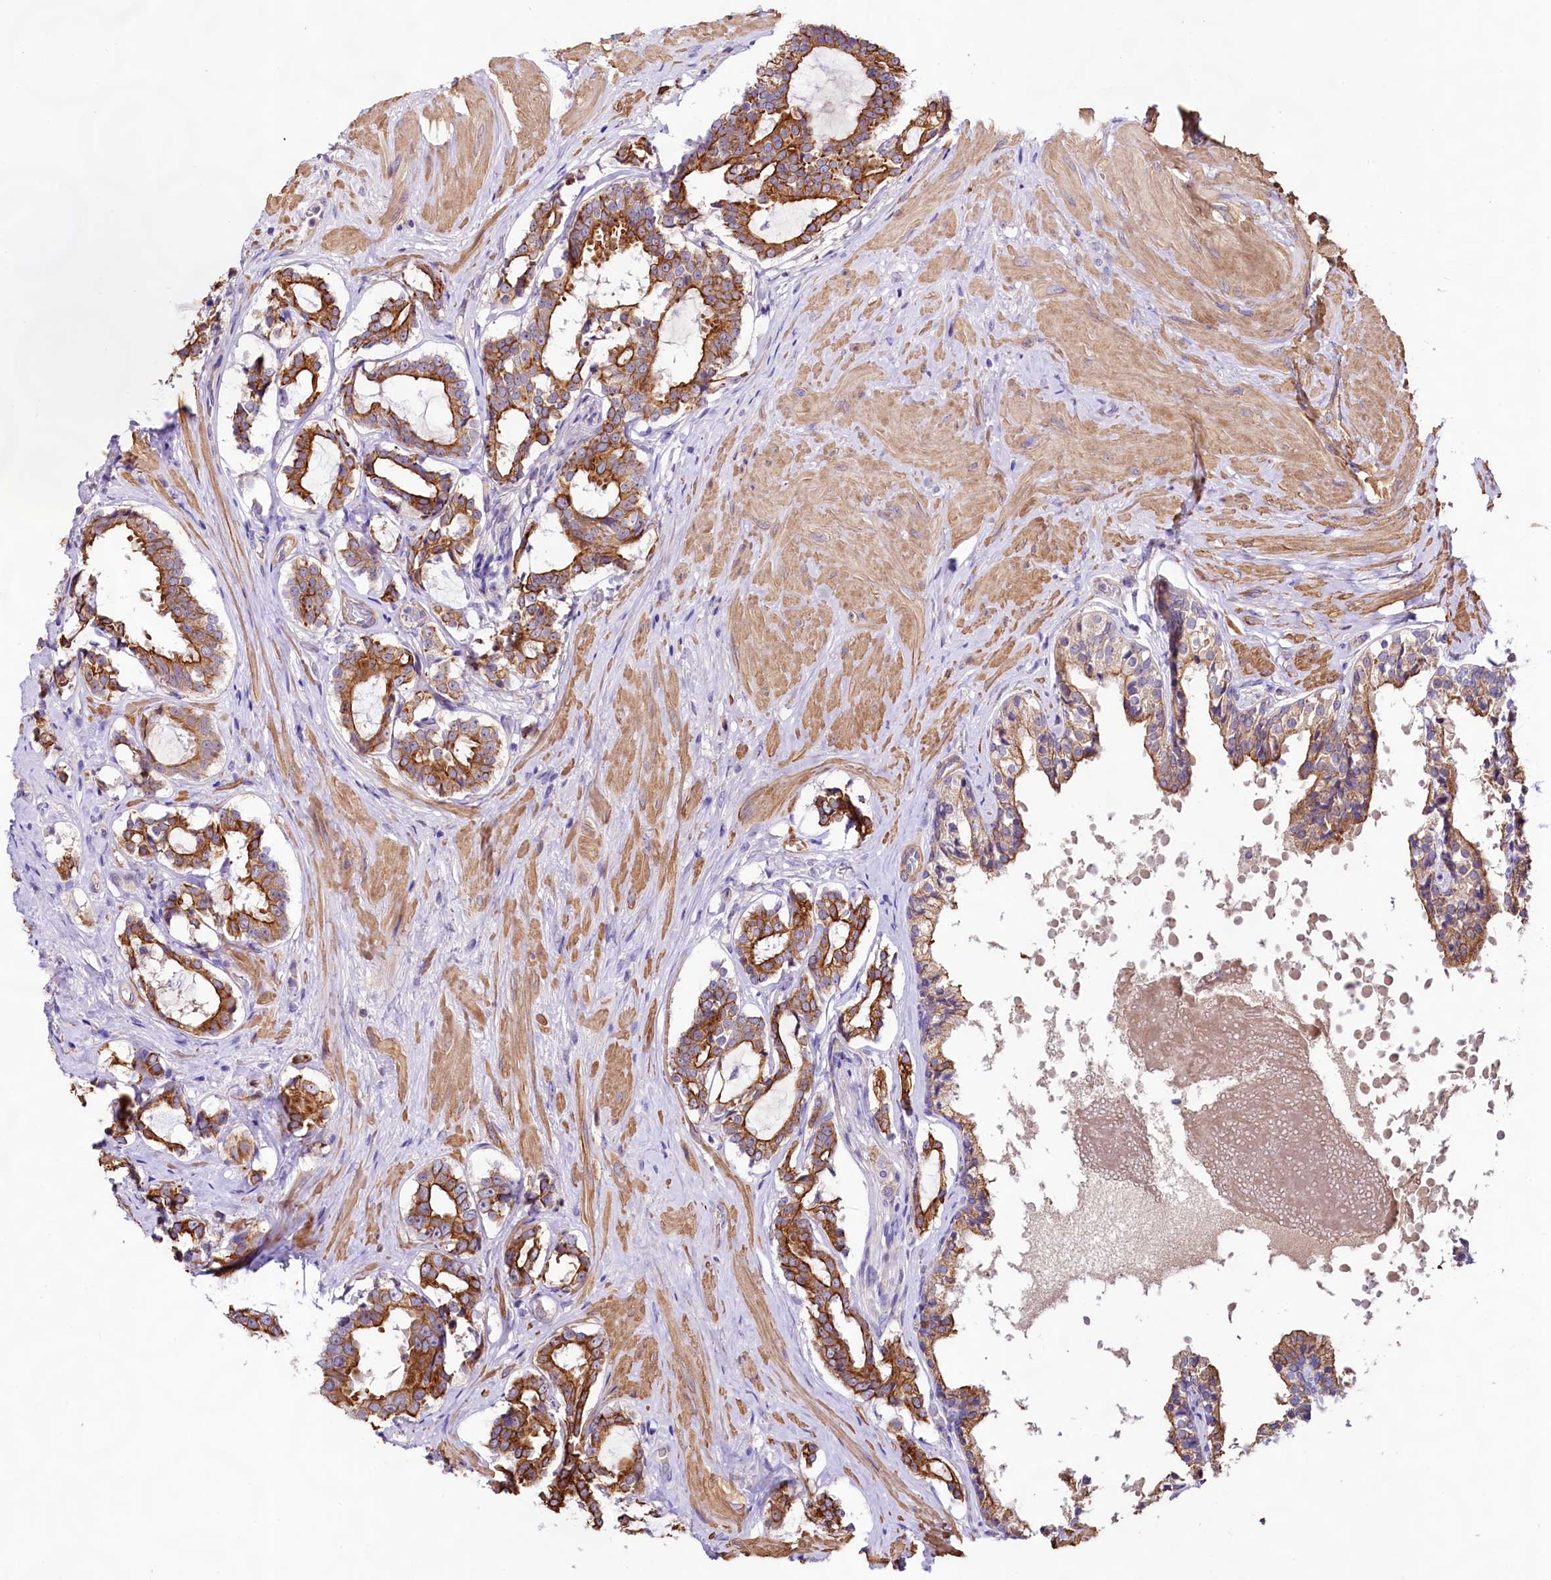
{"staining": {"intensity": "strong", "quantity": ">75%", "location": "cytoplasmic/membranous"}, "tissue": "prostate cancer", "cell_type": "Tumor cells", "image_type": "cancer", "snomed": [{"axis": "morphology", "description": "Adenocarcinoma, High grade"}, {"axis": "topography", "description": "Prostate"}], "caption": "Protein expression analysis of prostate high-grade adenocarcinoma displays strong cytoplasmic/membranous positivity in about >75% of tumor cells. (IHC, brightfield microscopy, high magnification).", "gene": "VPS11", "patient": {"sex": "male", "age": 58}}